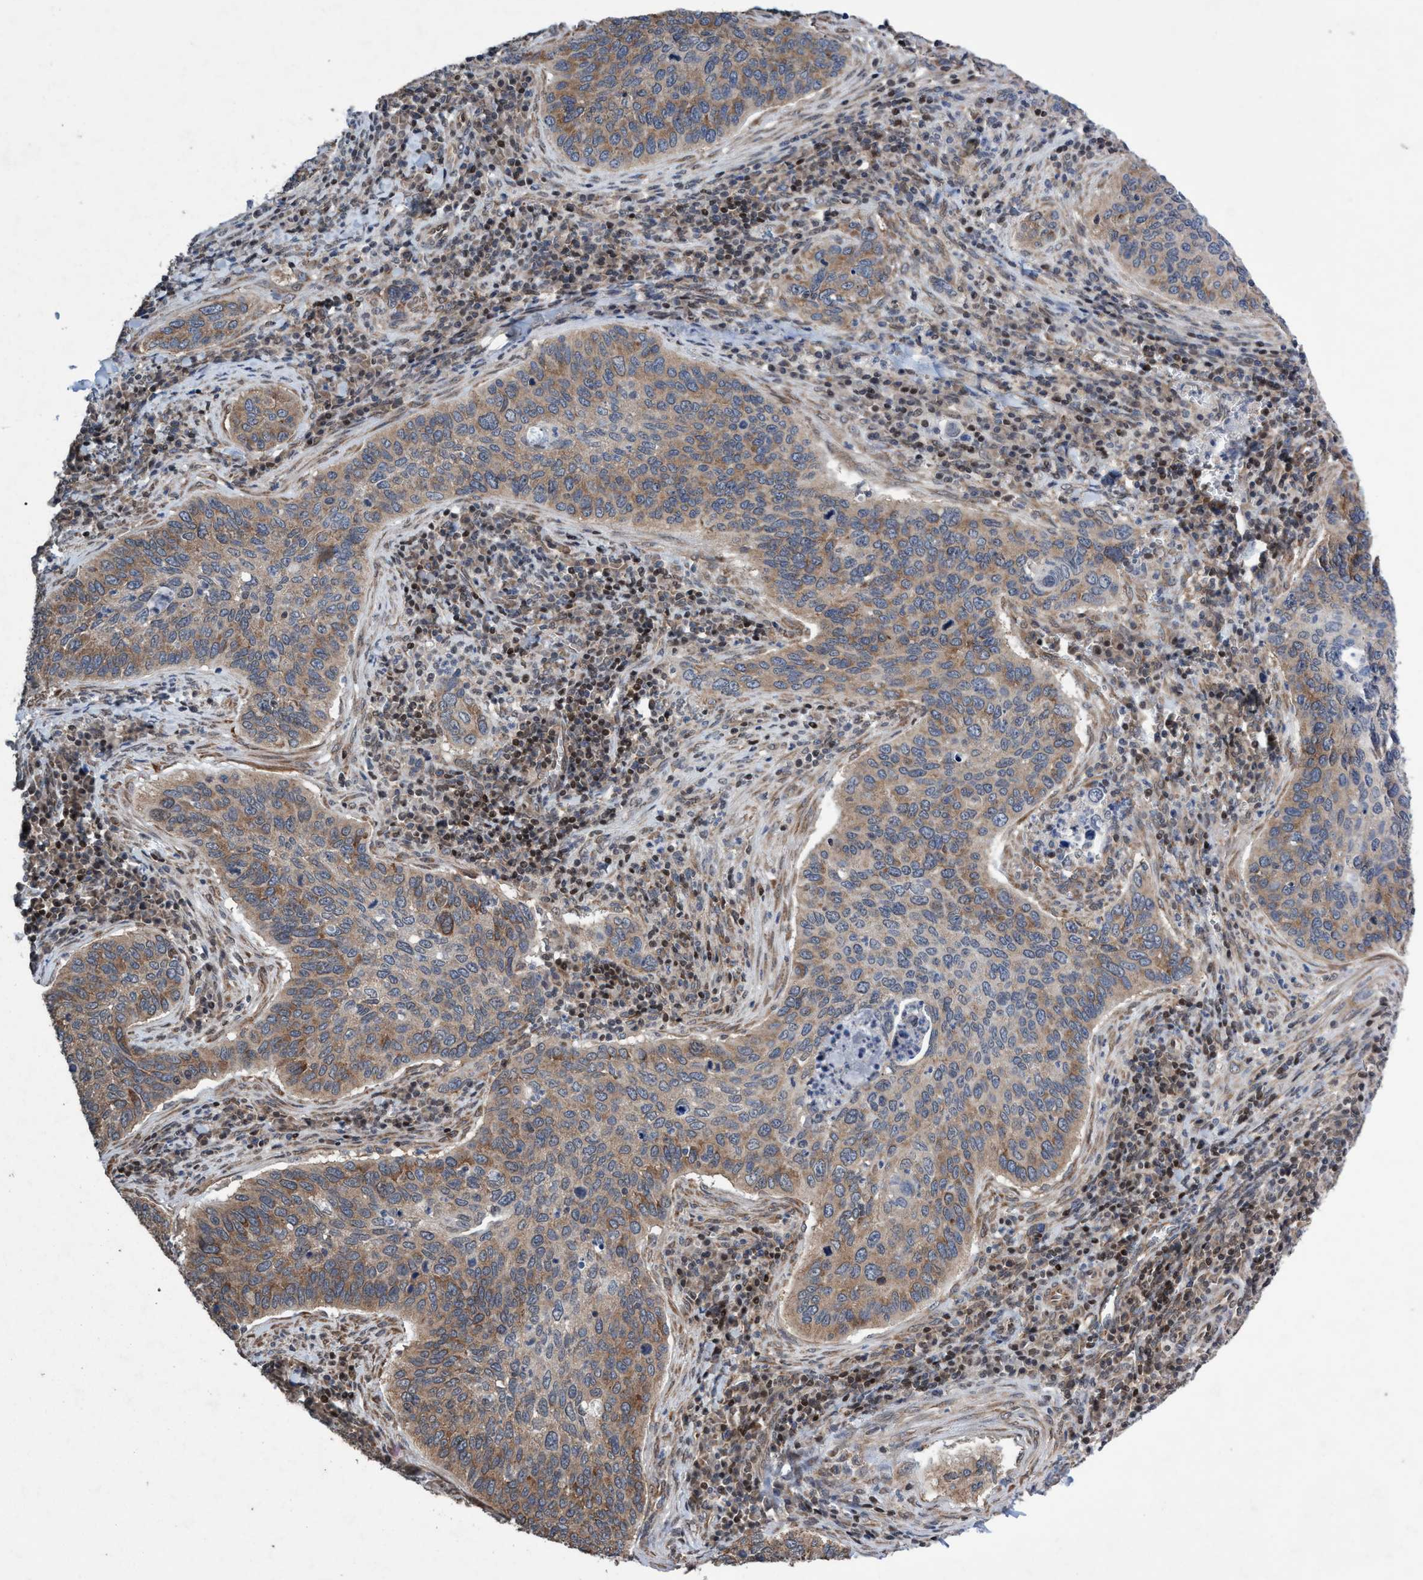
{"staining": {"intensity": "moderate", "quantity": ">75%", "location": "cytoplasmic/membranous"}, "tissue": "cervical cancer", "cell_type": "Tumor cells", "image_type": "cancer", "snomed": [{"axis": "morphology", "description": "Squamous cell carcinoma, NOS"}, {"axis": "topography", "description": "Cervix"}], "caption": "Immunohistochemistry (IHC) (DAB) staining of squamous cell carcinoma (cervical) shows moderate cytoplasmic/membranous protein expression in about >75% of tumor cells. The staining is performed using DAB brown chromogen to label protein expression. The nuclei are counter-stained blue using hematoxylin.", "gene": "METAP2", "patient": {"sex": "female", "age": 53}}